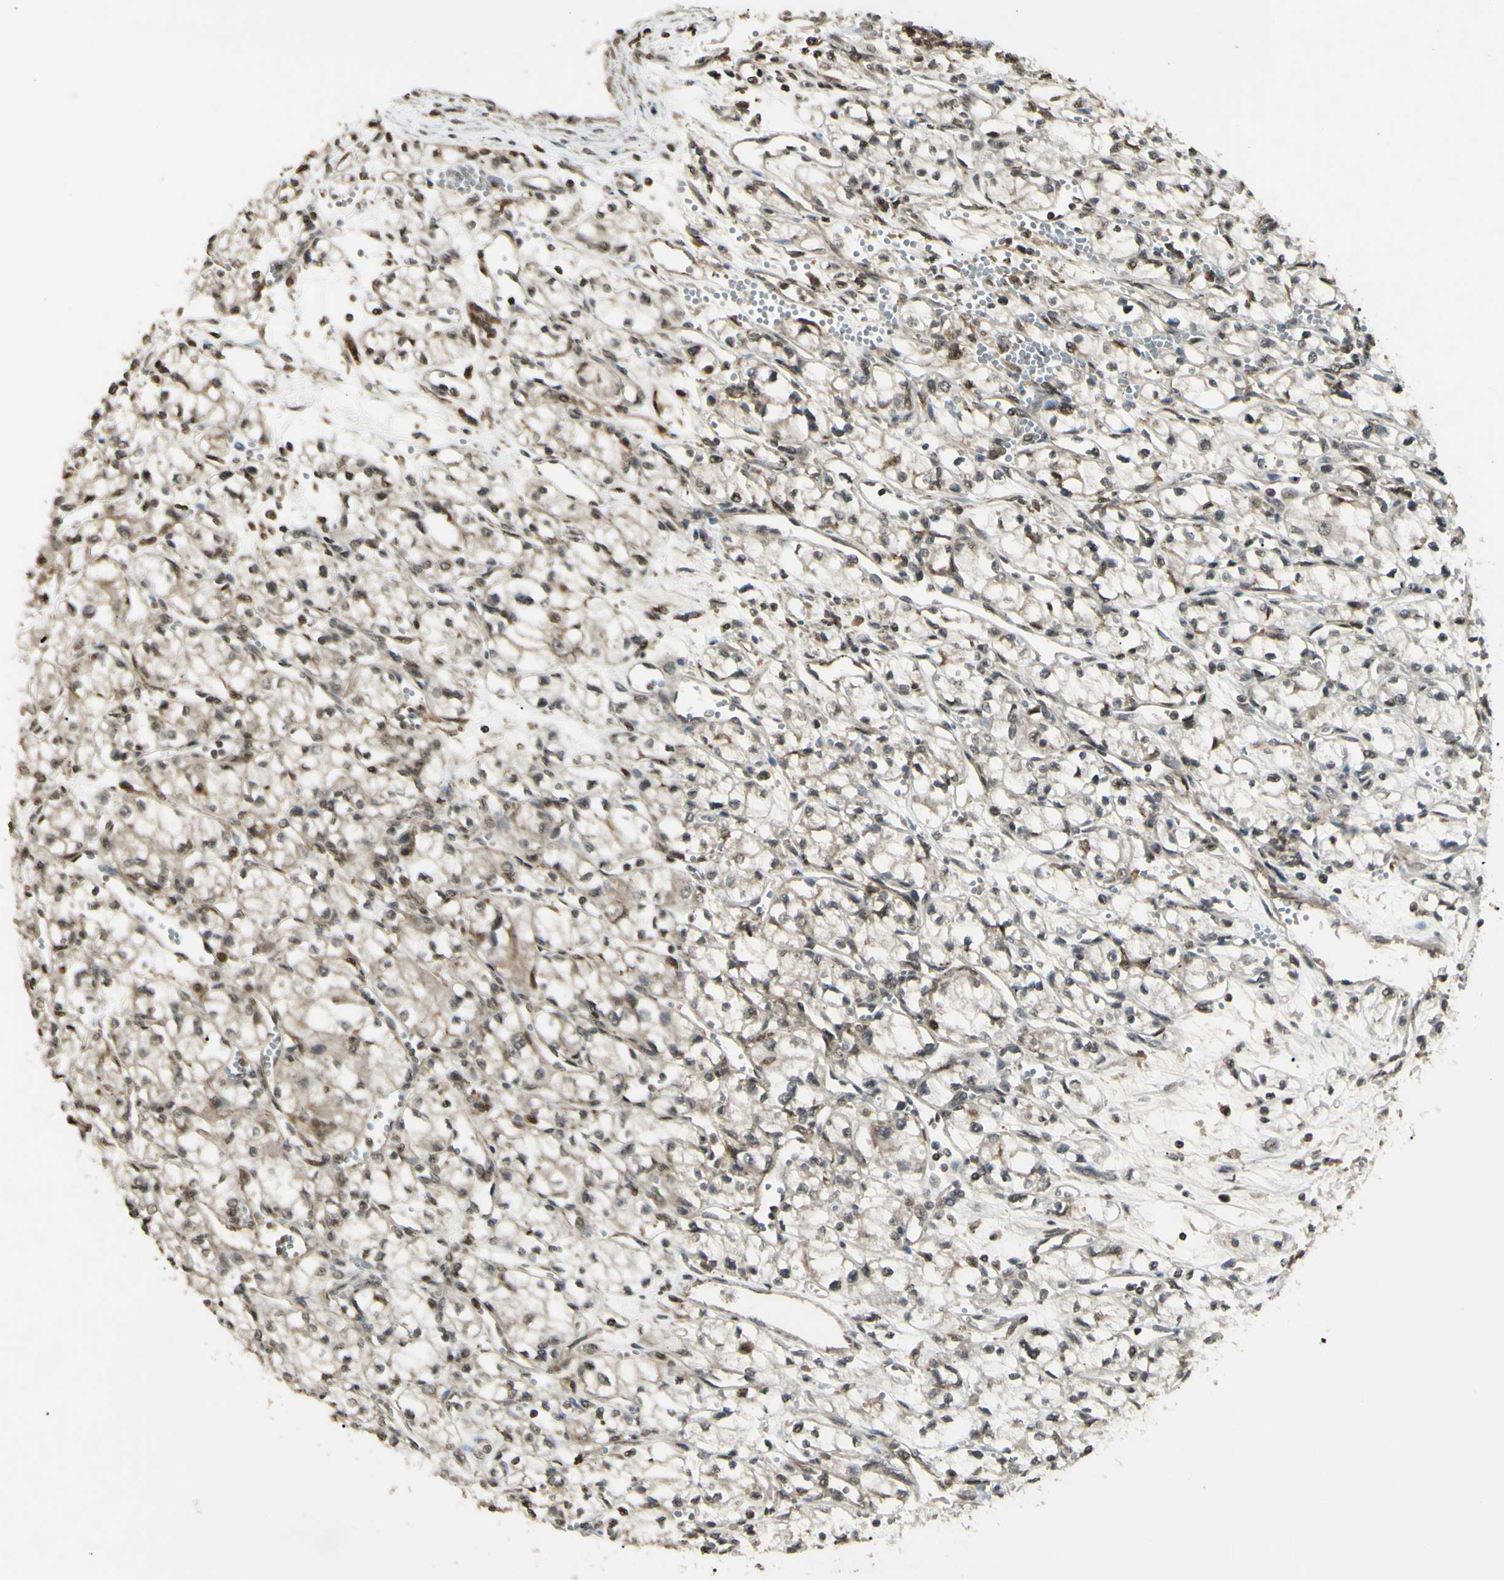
{"staining": {"intensity": "weak", "quantity": "25%-75%", "location": "cytoplasmic/membranous"}, "tissue": "renal cancer", "cell_type": "Tumor cells", "image_type": "cancer", "snomed": [{"axis": "morphology", "description": "Normal tissue, NOS"}, {"axis": "morphology", "description": "Adenocarcinoma, NOS"}, {"axis": "topography", "description": "Kidney"}], "caption": "An immunohistochemistry (IHC) histopathology image of tumor tissue is shown. Protein staining in brown shows weak cytoplasmic/membranous positivity in adenocarcinoma (renal) within tumor cells. (DAB (3,3'-diaminobenzidine) = brown stain, brightfield microscopy at high magnification).", "gene": "BLNK", "patient": {"sex": "male", "age": 59}}